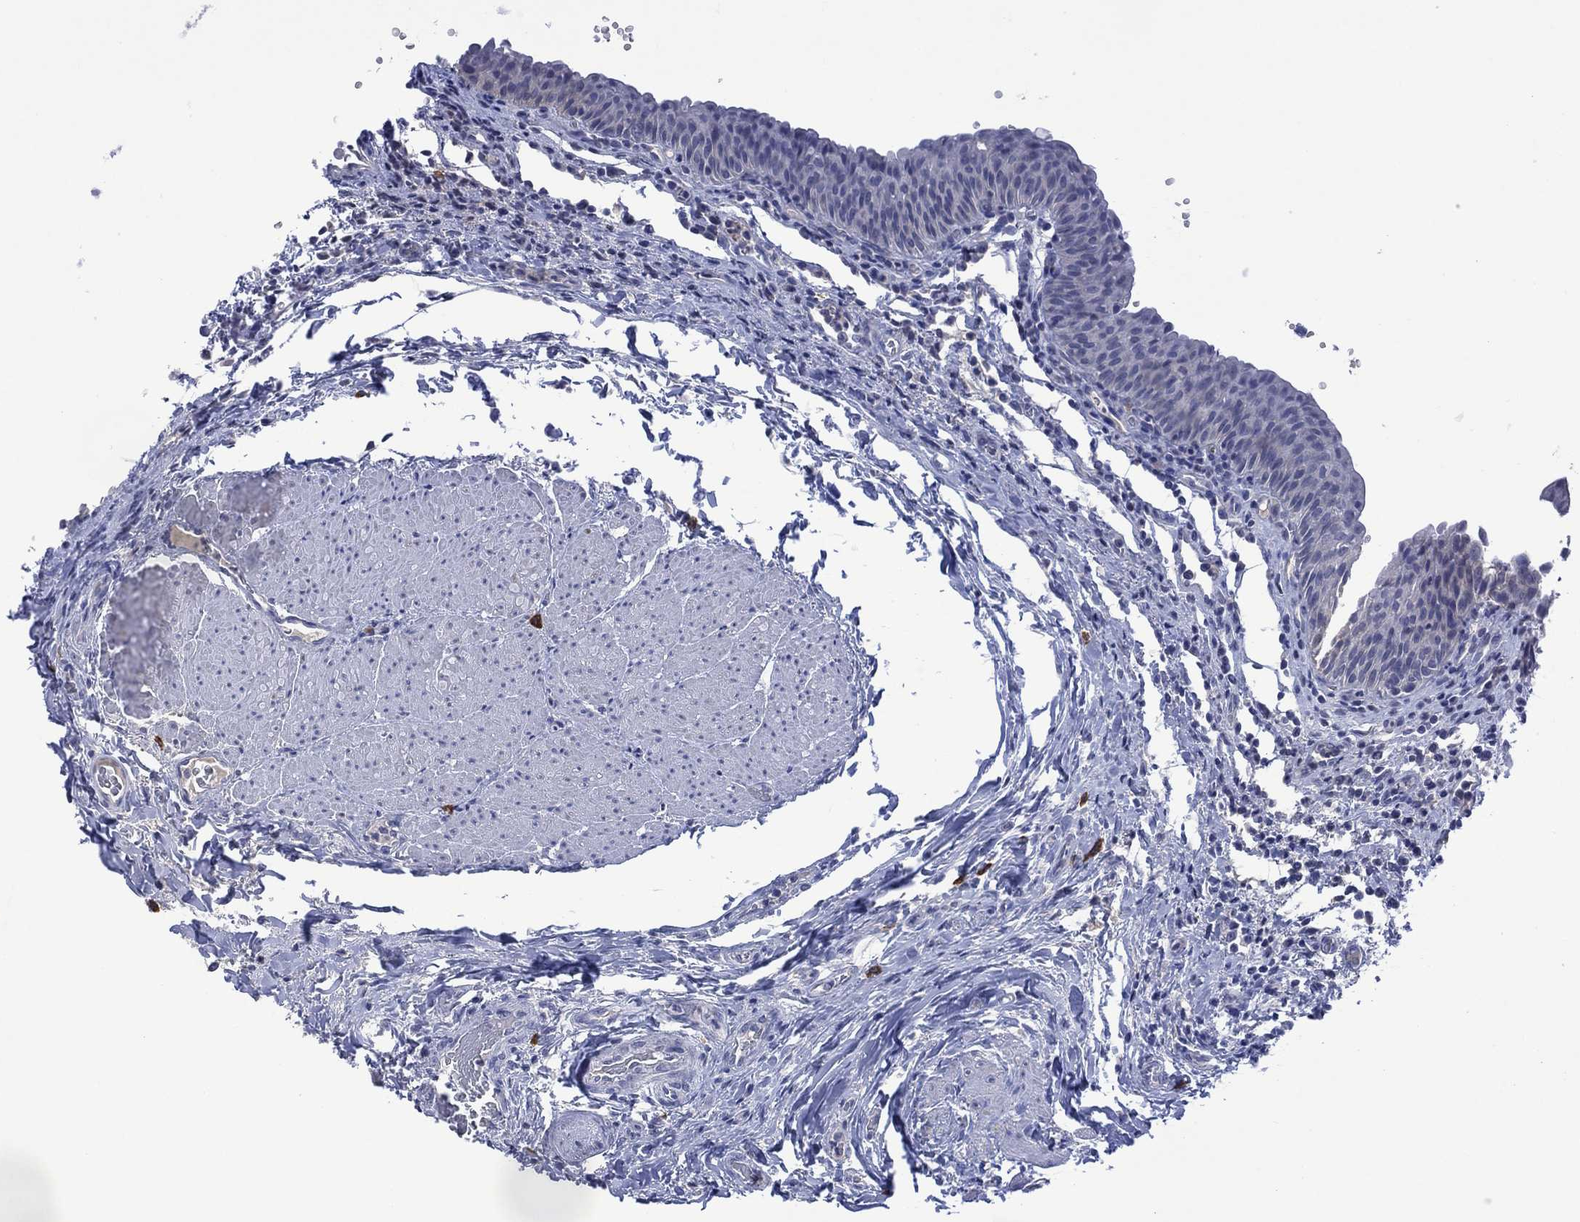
{"staining": {"intensity": "negative", "quantity": "none", "location": "none"}, "tissue": "urinary bladder", "cell_type": "Urothelial cells", "image_type": "normal", "snomed": [{"axis": "morphology", "description": "Normal tissue, NOS"}, {"axis": "topography", "description": "Urinary bladder"}], "caption": "Normal urinary bladder was stained to show a protein in brown. There is no significant staining in urothelial cells. (Stains: DAB IHC with hematoxylin counter stain, Microscopy: brightfield microscopy at high magnification).", "gene": "ASB10", "patient": {"sex": "male", "age": 66}}